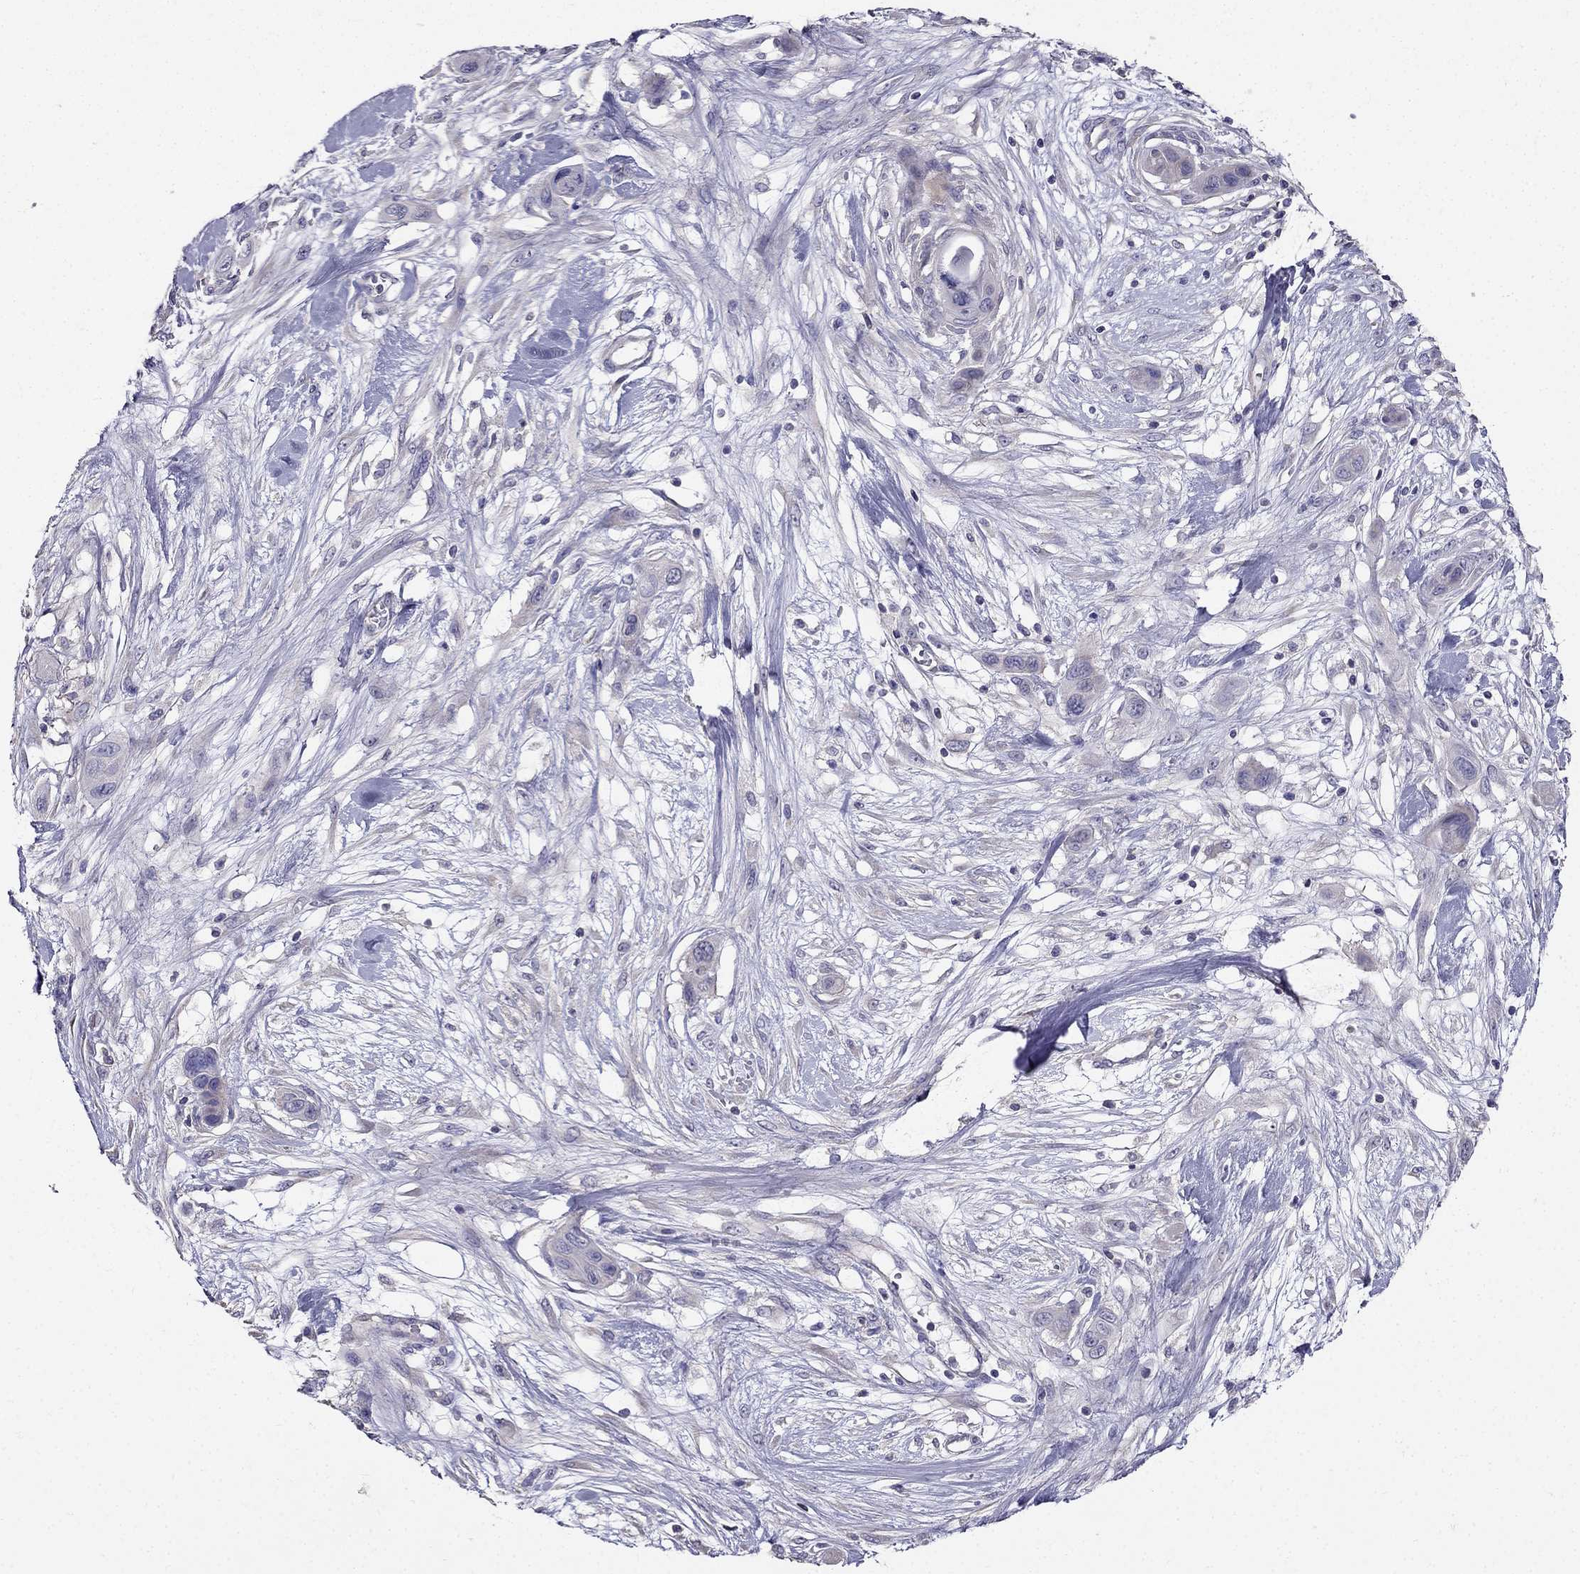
{"staining": {"intensity": "negative", "quantity": "none", "location": "none"}, "tissue": "skin cancer", "cell_type": "Tumor cells", "image_type": "cancer", "snomed": [{"axis": "morphology", "description": "Squamous cell carcinoma, NOS"}, {"axis": "topography", "description": "Skin"}], "caption": "IHC of skin cancer demonstrates no staining in tumor cells.", "gene": "AS3MT", "patient": {"sex": "male", "age": 79}}